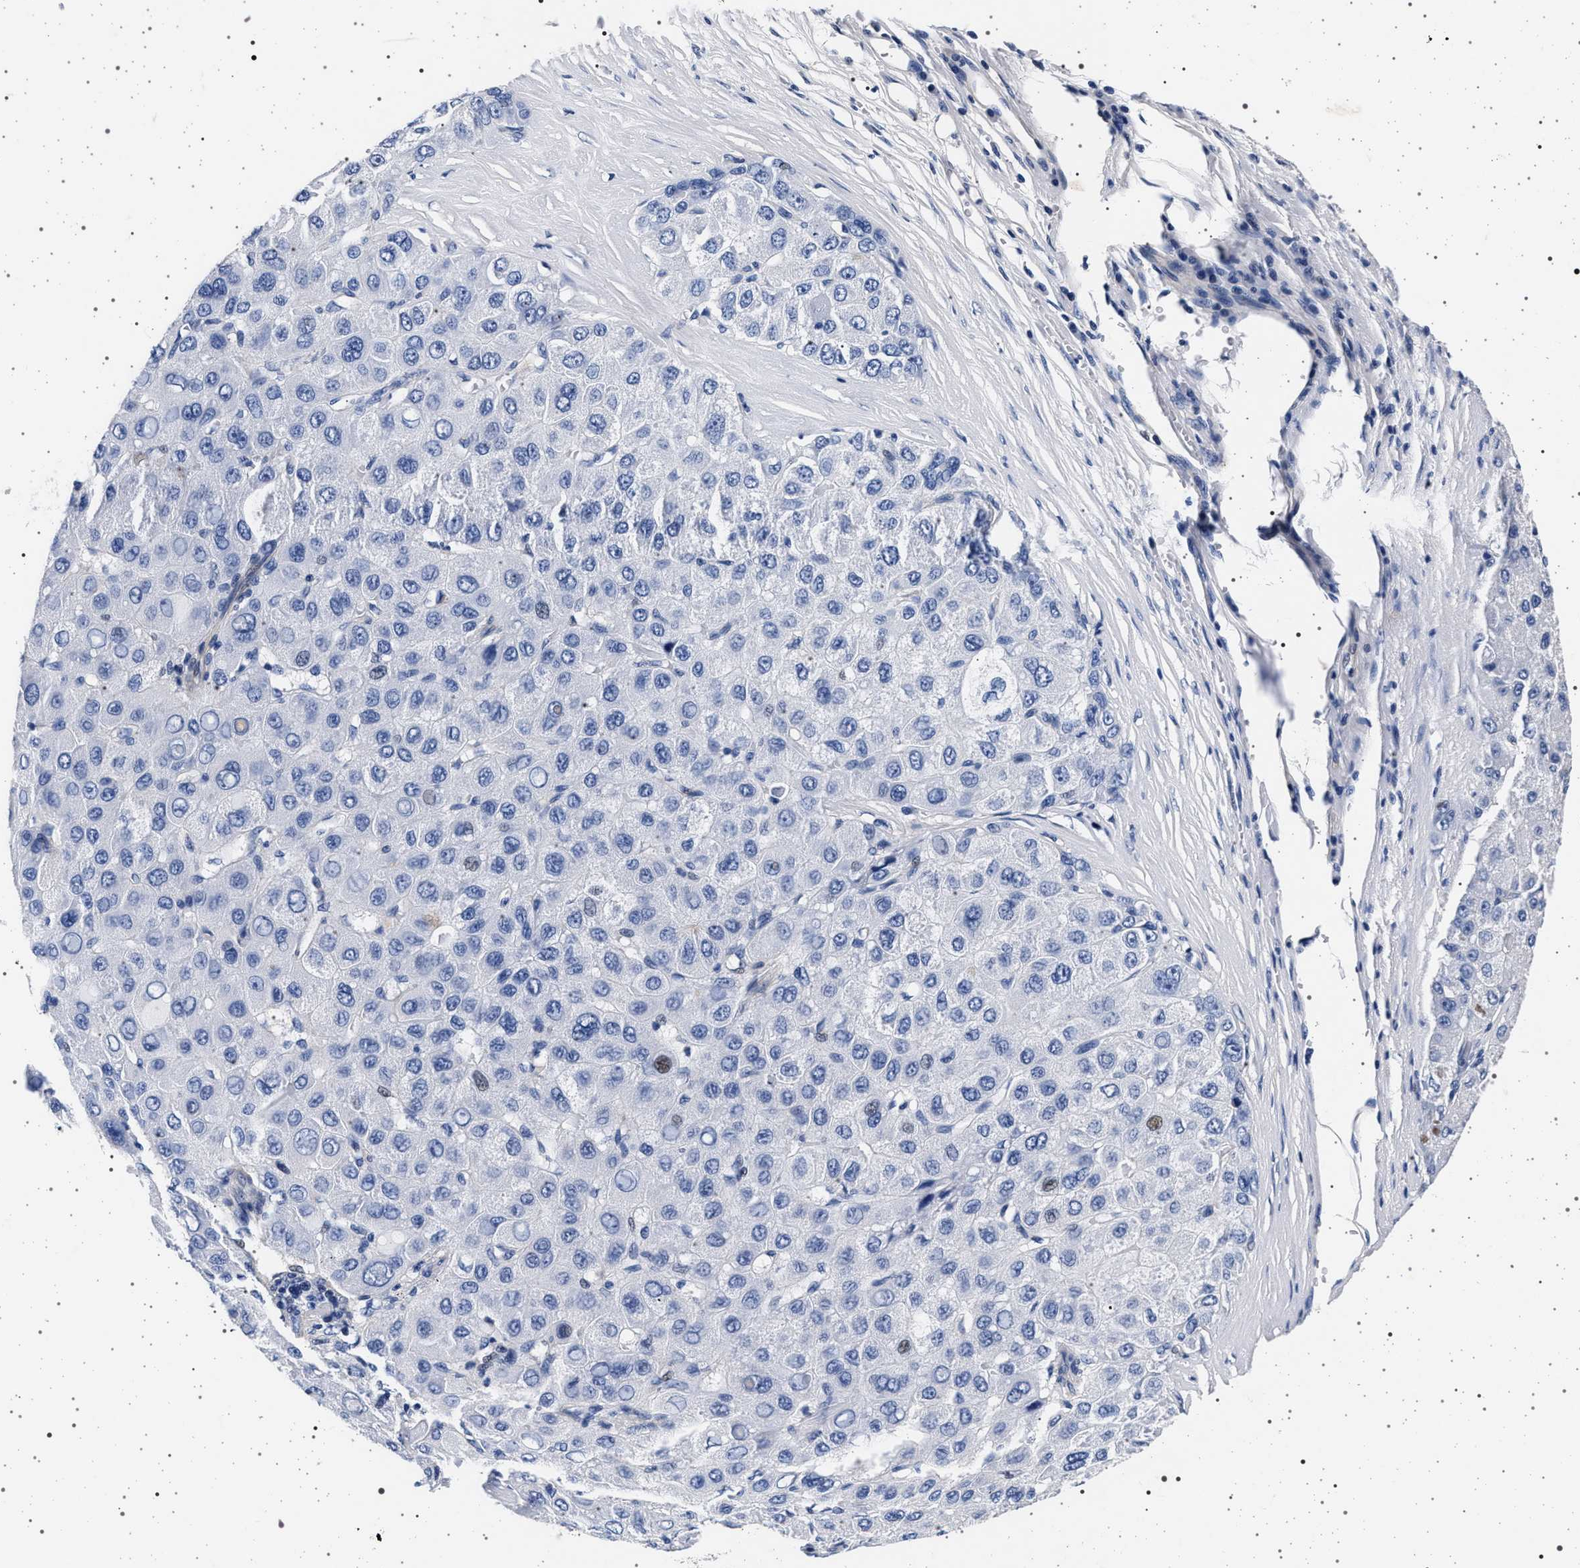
{"staining": {"intensity": "negative", "quantity": "none", "location": "none"}, "tissue": "liver cancer", "cell_type": "Tumor cells", "image_type": "cancer", "snomed": [{"axis": "morphology", "description": "Carcinoma, Hepatocellular, NOS"}, {"axis": "topography", "description": "Liver"}], "caption": "Immunohistochemistry (IHC) of human liver cancer reveals no expression in tumor cells. (DAB IHC with hematoxylin counter stain).", "gene": "SLC9A1", "patient": {"sex": "male", "age": 80}}